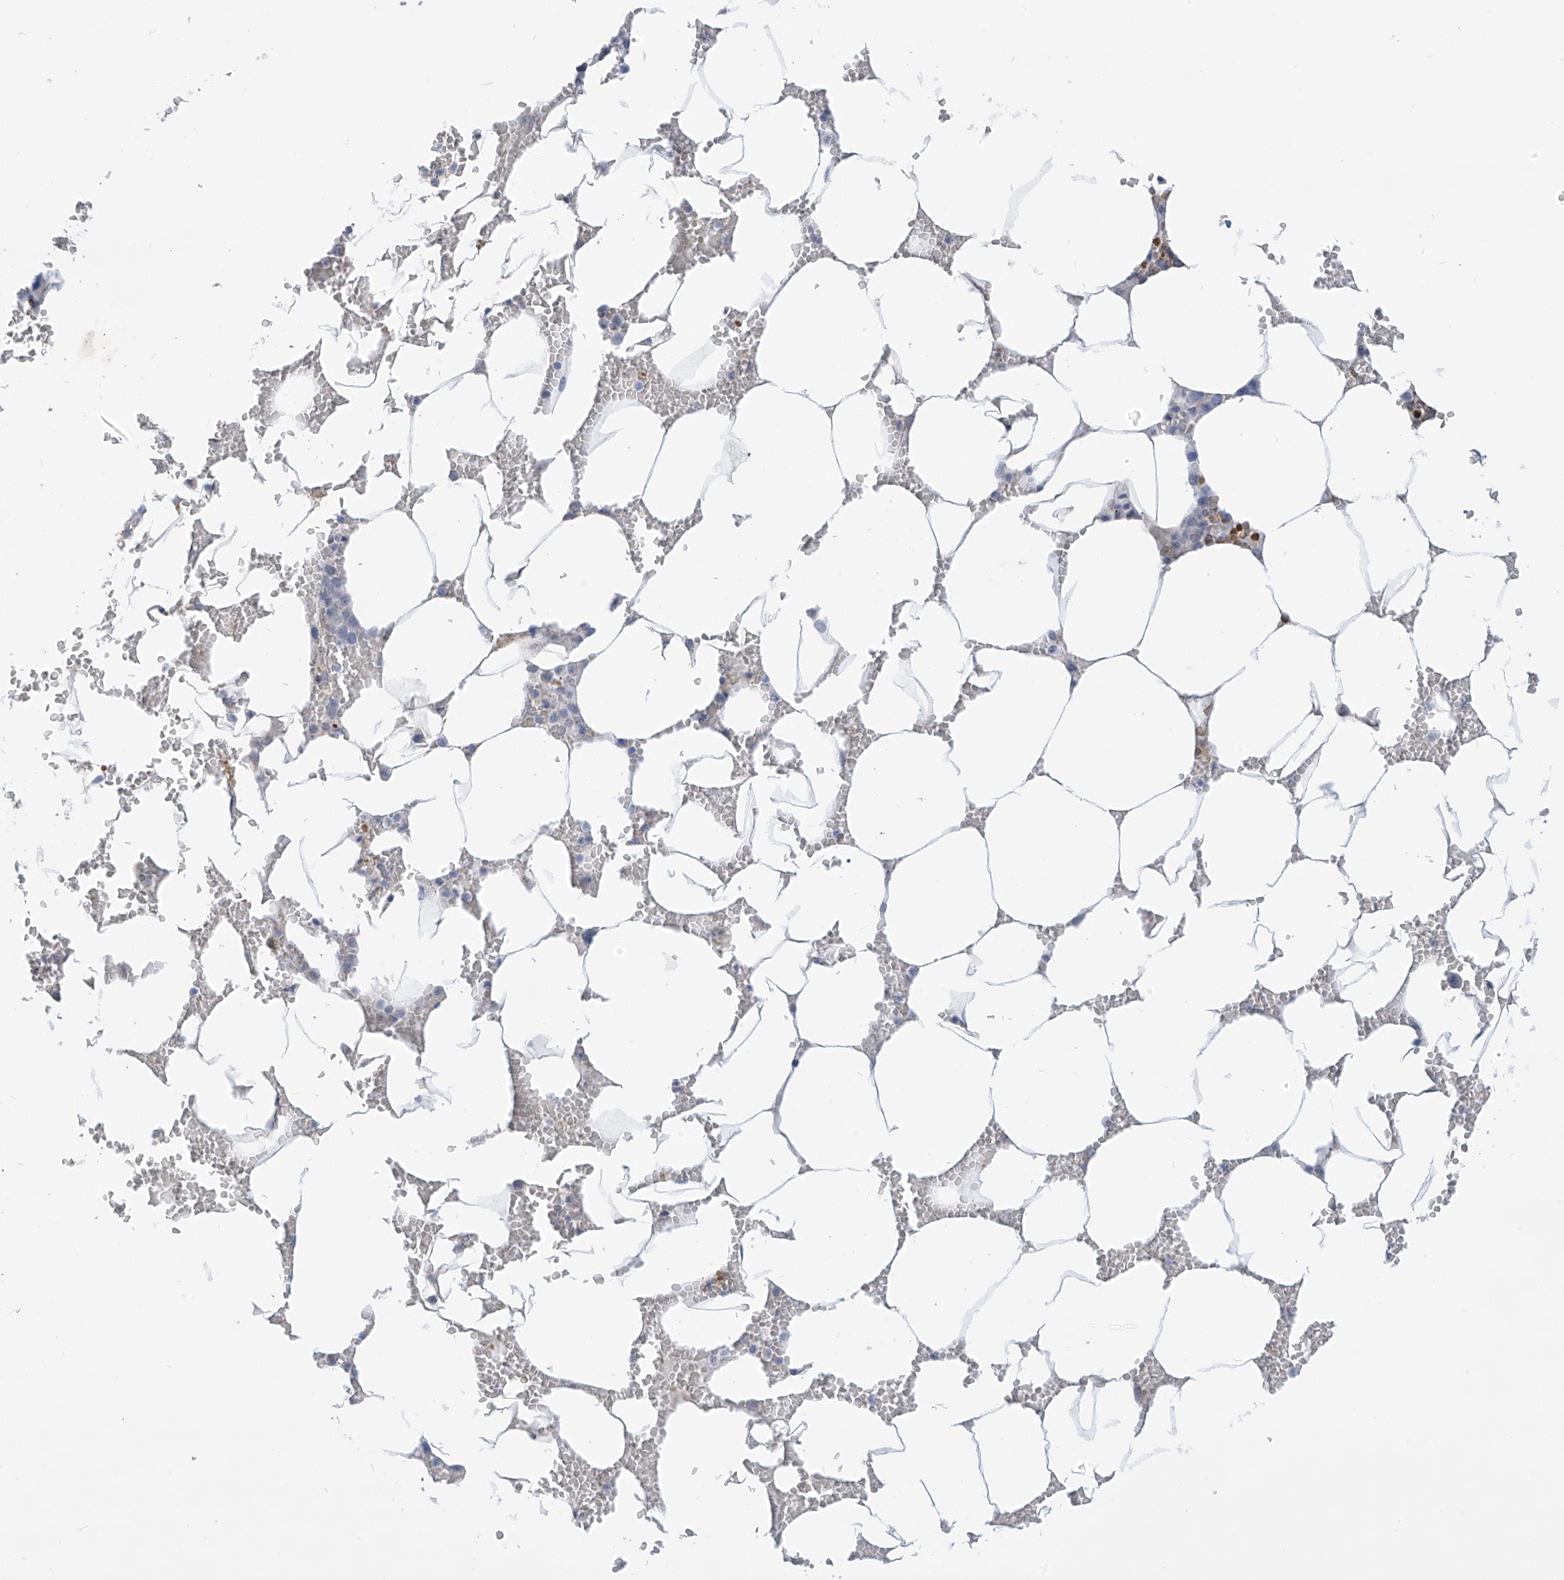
{"staining": {"intensity": "negative", "quantity": "none", "location": "none"}, "tissue": "bone marrow", "cell_type": "Hematopoietic cells", "image_type": "normal", "snomed": [{"axis": "morphology", "description": "Normal tissue, NOS"}, {"axis": "topography", "description": "Bone marrow"}], "caption": "The micrograph exhibits no significant positivity in hematopoietic cells of bone marrow. Brightfield microscopy of IHC stained with DAB (3,3'-diaminobenzidine) (brown) and hematoxylin (blue), captured at high magnification.", "gene": "ARHGEF40", "patient": {"sex": "male", "age": 70}}